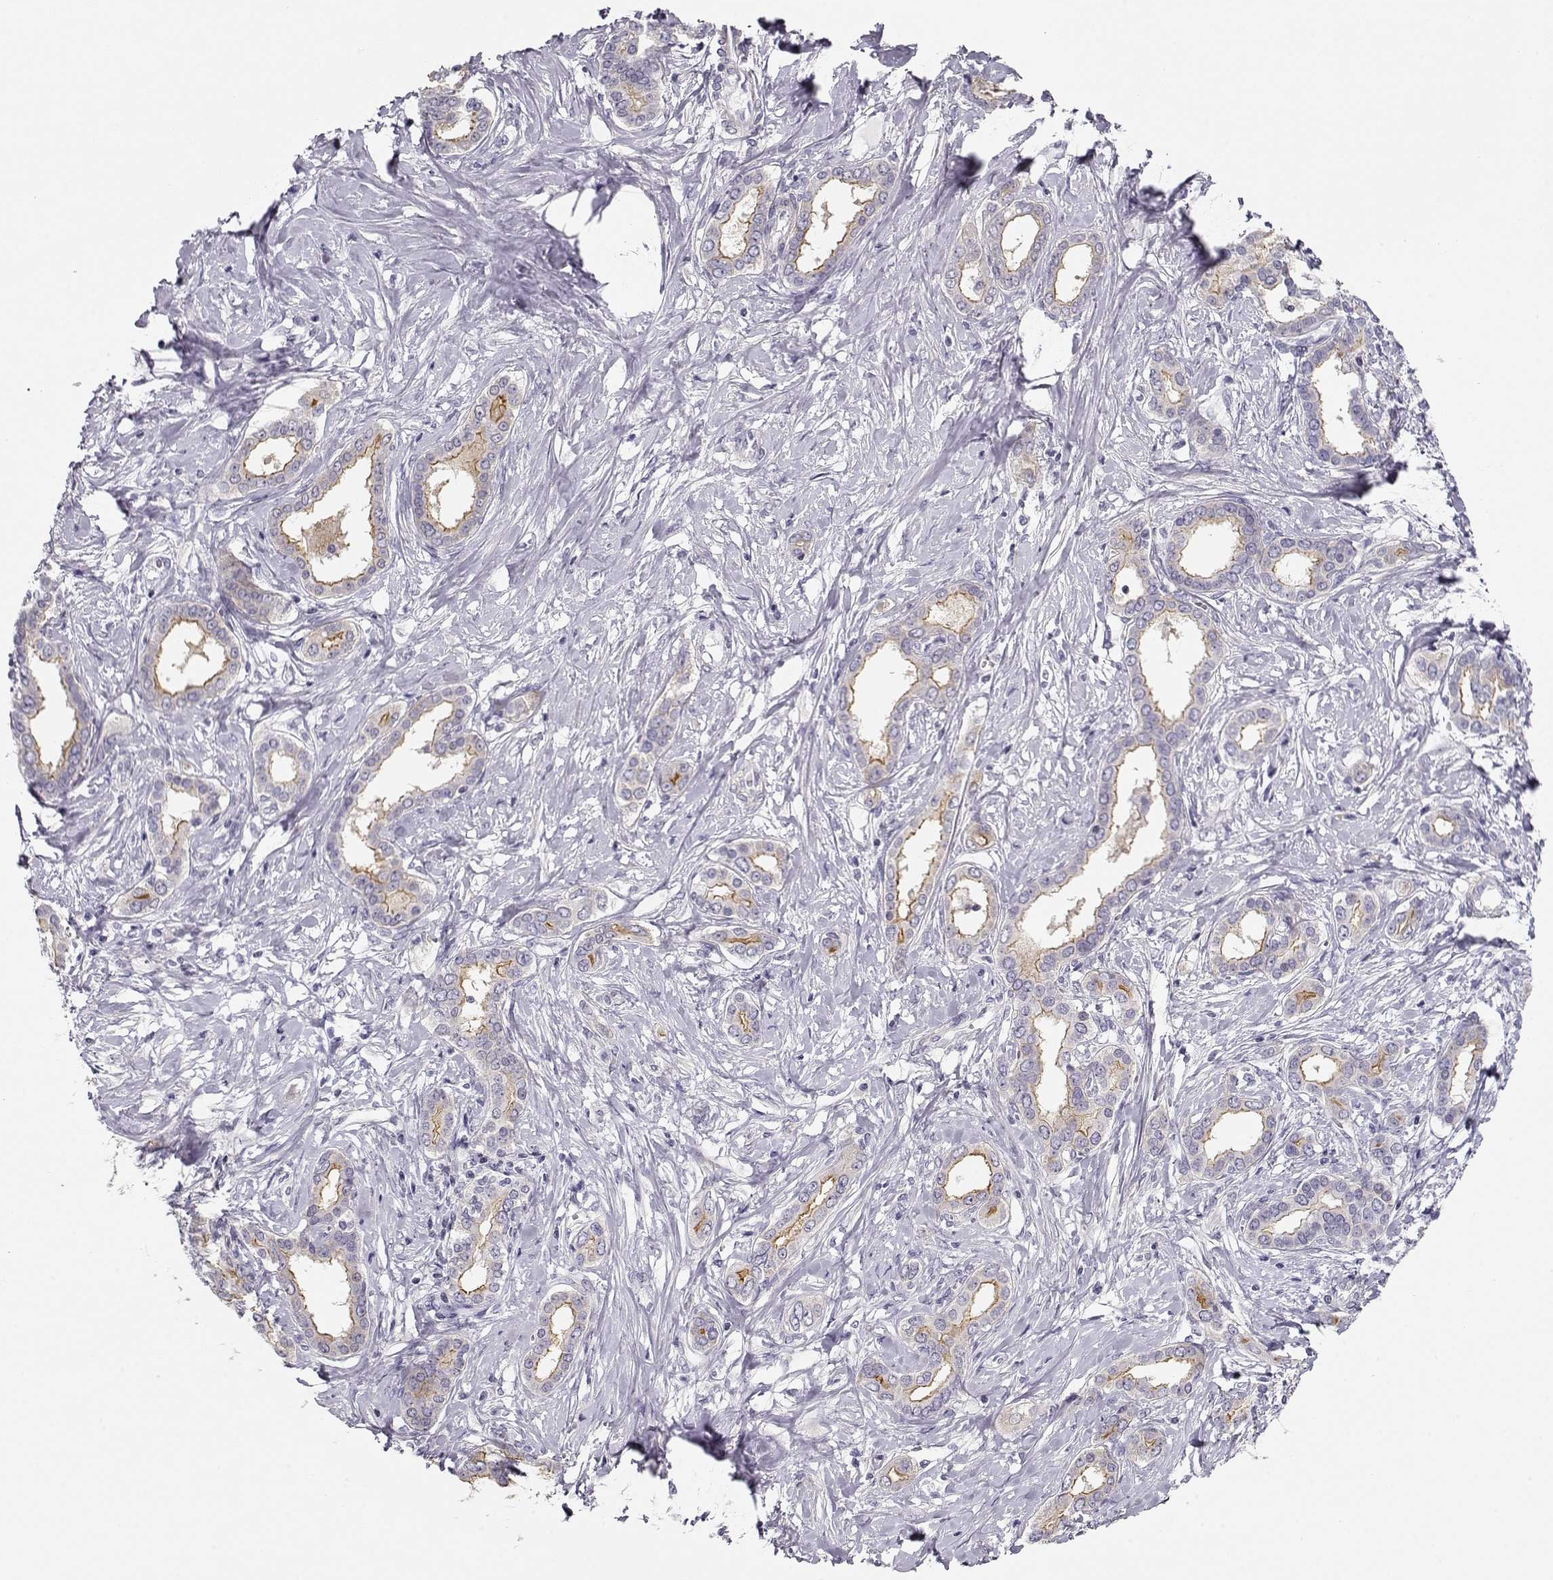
{"staining": {"intensity": "moderate", "quantity": ">75%", "location": "cytoplasmic/membranous"}, "tissue": "liver cancer", "cell_type": "Tumor cells", "image_type": "cancer", "snomed": [{"axis": "morphology", "description": "Cholangiocarcinoma"}, {"axis": "topography", "description": "Liver"}], "caption": "High-magnification brightfield microscopy of cholangiocarcinoma (liver) stained with DAB (brown) and counterstained with hematoxylin (blue). tumor cells exhibit moderate cytoplasmic/membranous expression is appreciated in about>75% of cells.", "gene": "CRX", "patient": {"sex": "female", "age": 47}}